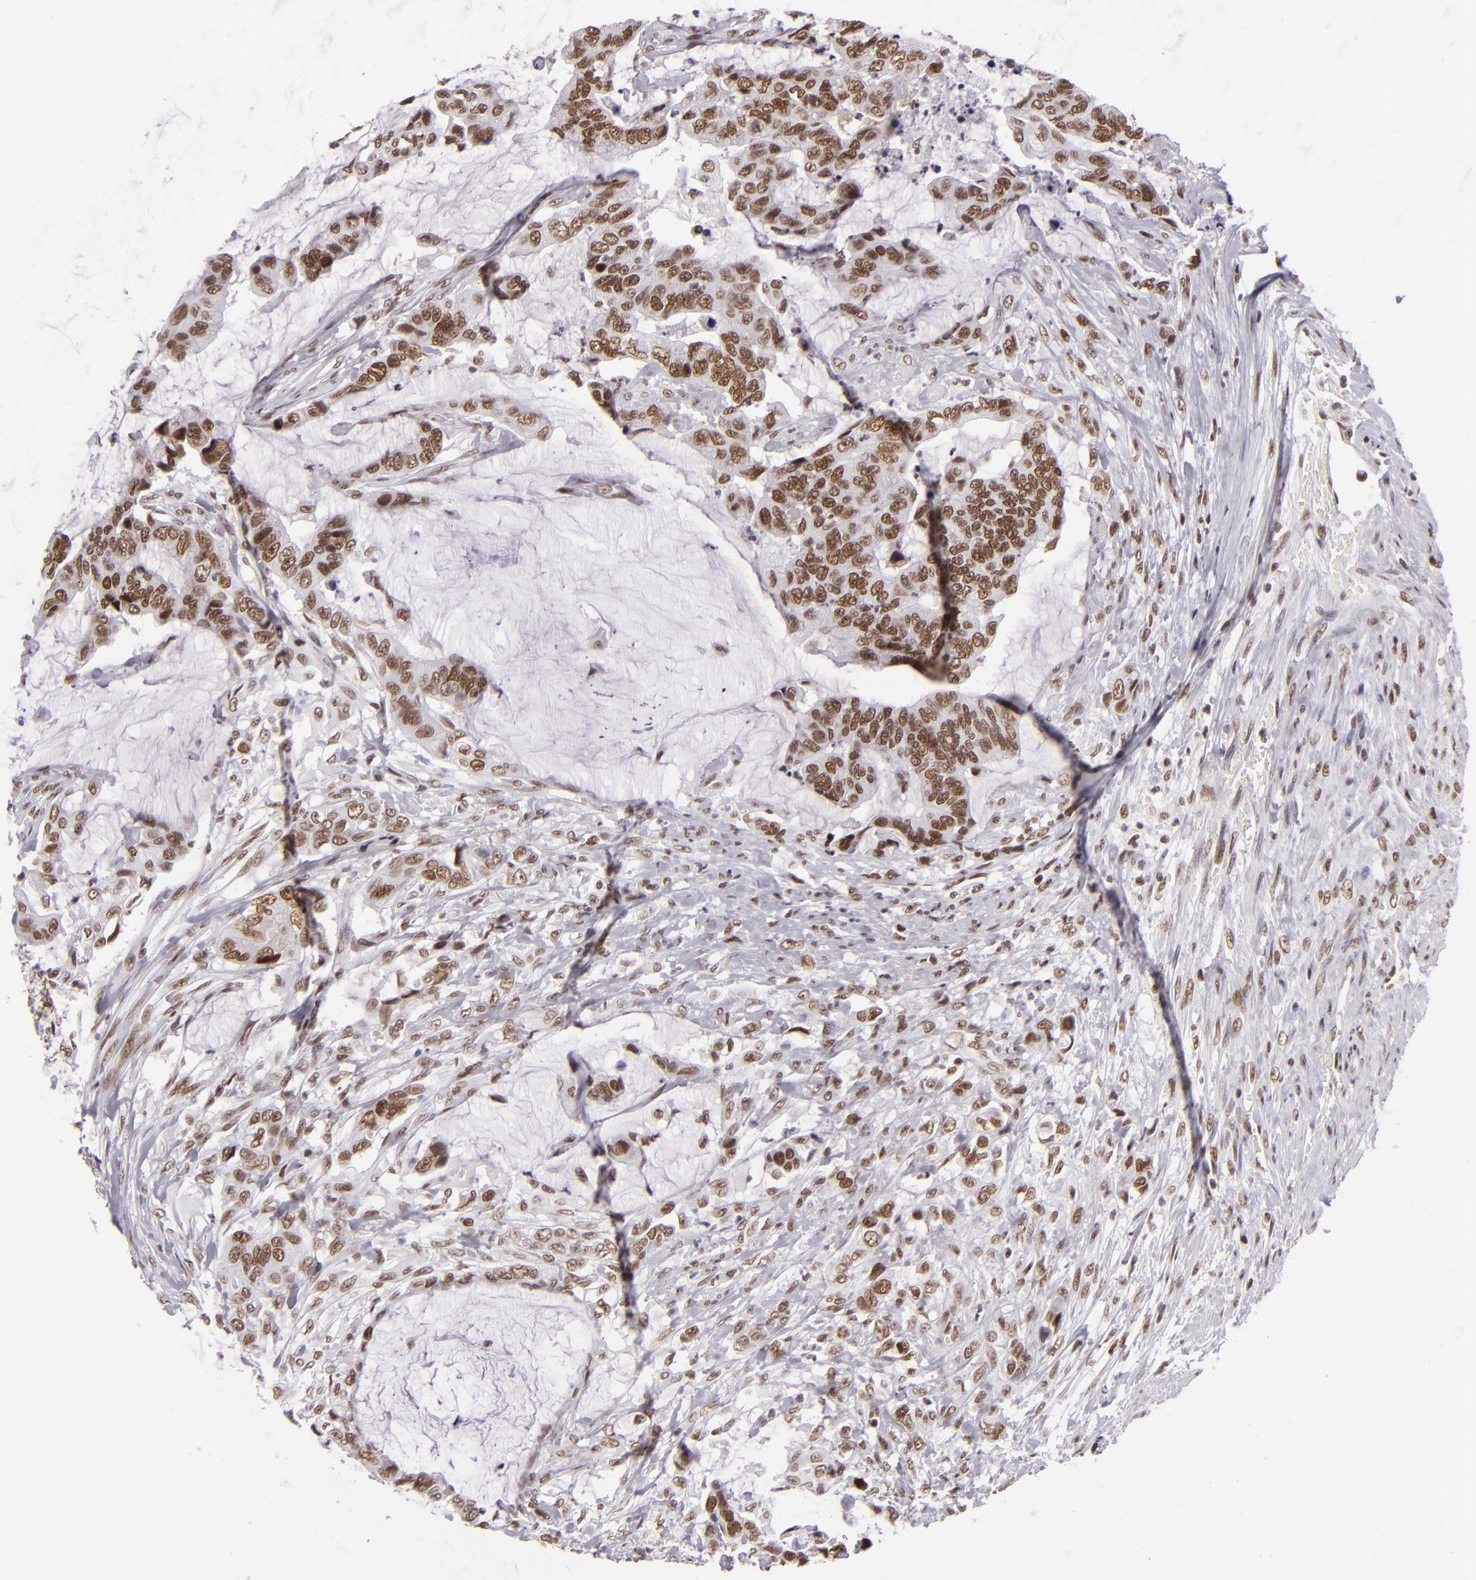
{"staining": {"intensity": "strong", "quantity": ">75%", "location": "nuclear"}, "tissue": "colorectal cancer", "cell_type": "Tumor cells", "image_type": "cancer", "snomed": [{"axis": "morphology", "description": "Adenocarcinoma, NOS"}, {"axis": "topography", "description": "Rectum"}], "caption": "Brown immunohistochemical staining in human adenocarcinoma (colorectal) demonstrates strong nuclear expression in approximately >75% of tumor cells. Nuclei are stained in blue.", "gene": "BRD8", "patient": {"sex": "female", "age": 59}}